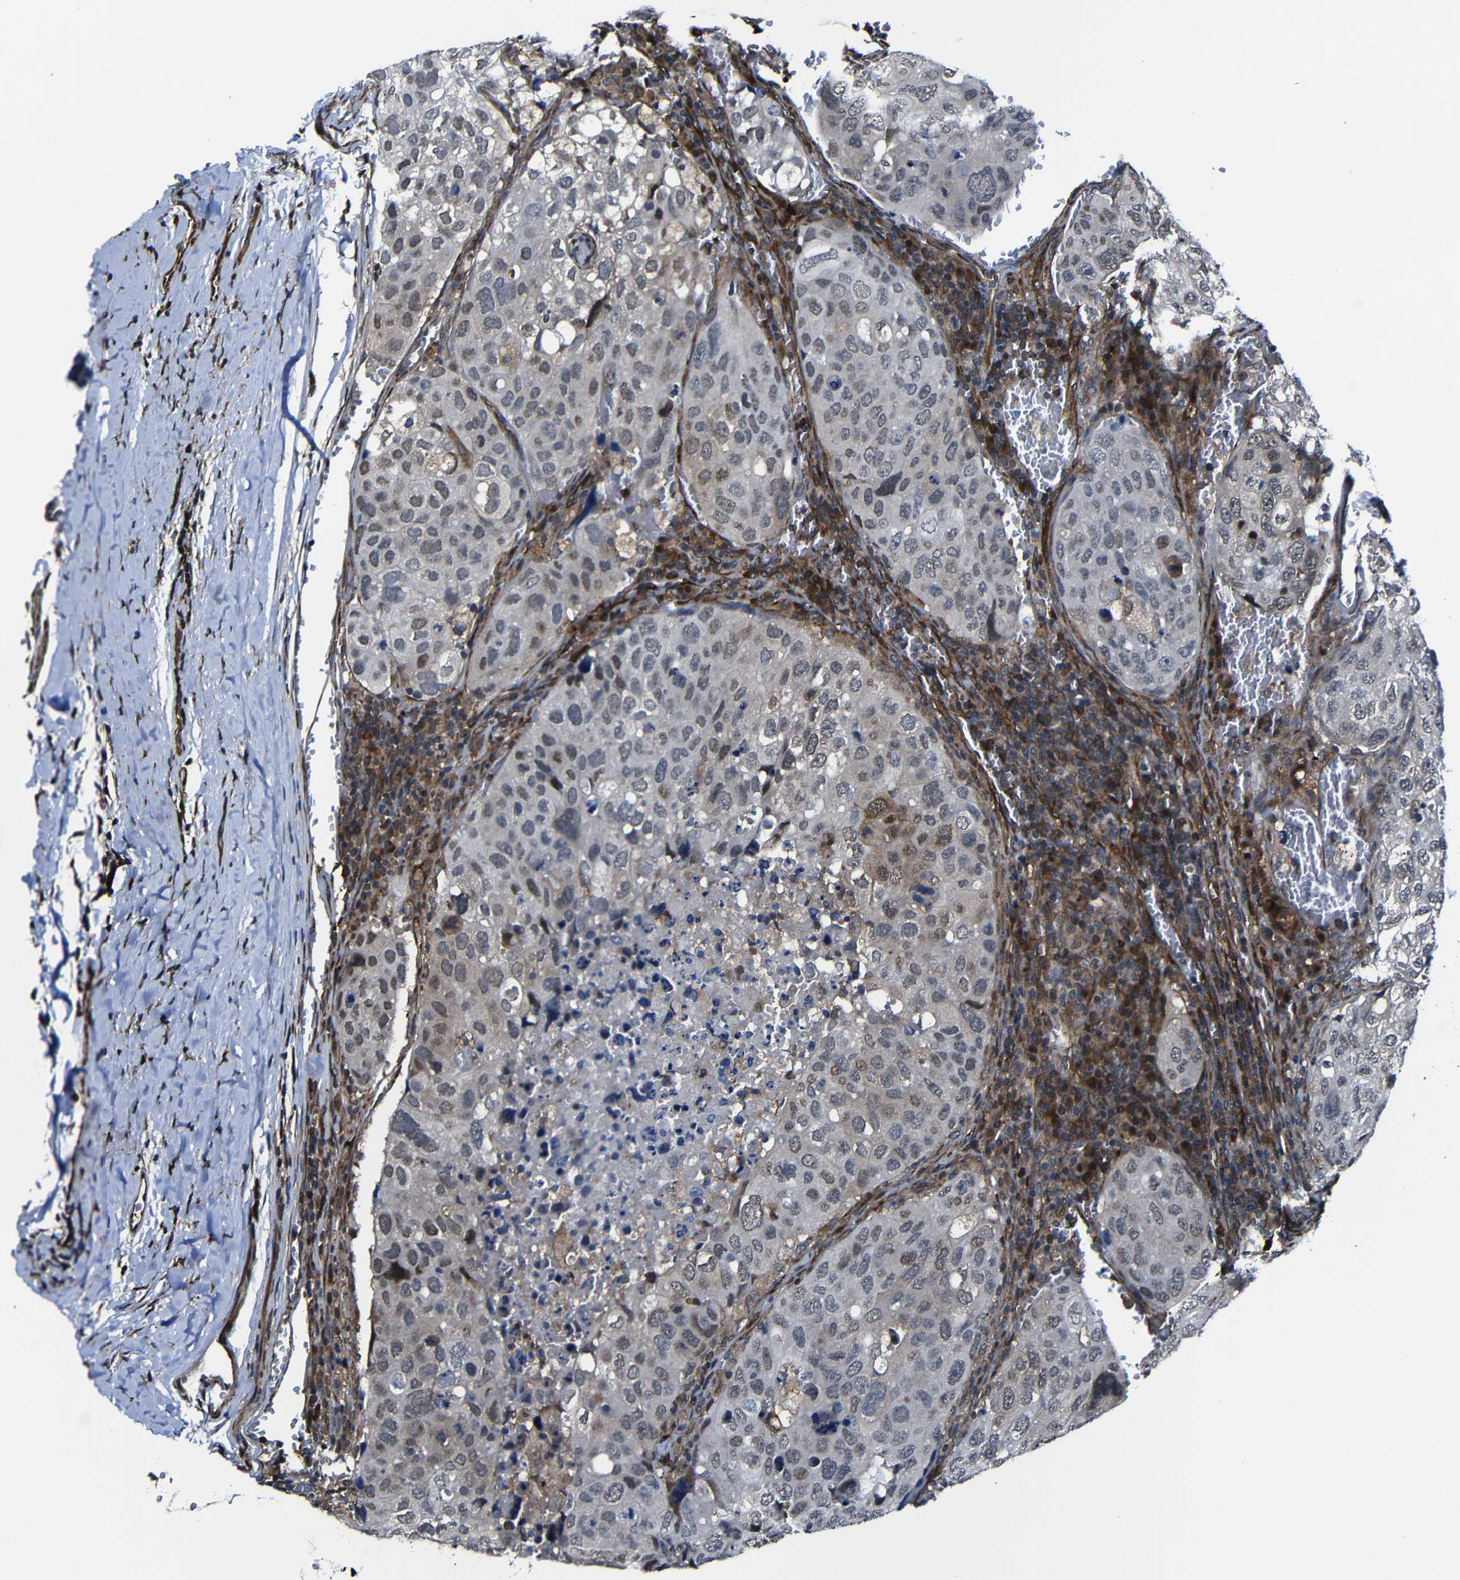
{"staining": {"intensity": "negative", "quantity": "none", "location": "none"}, "tissue": "urothelial cancer", "cell_type": "Tumor cells", "image_type": "cancer", "snomed": [{"axis": "morphology", "description": "Urothelial carcinoma, High grade"}, {"axis": "topography", "description": "Lymph node"}, {"axis": "topography", "description": "Urinary bladder"}], "caption": "Image shows no significant protein expression in tumor cells of urothelial cancer.", "gene": "KIAA0513", "patient": {"sex": "male", "age": 51}}